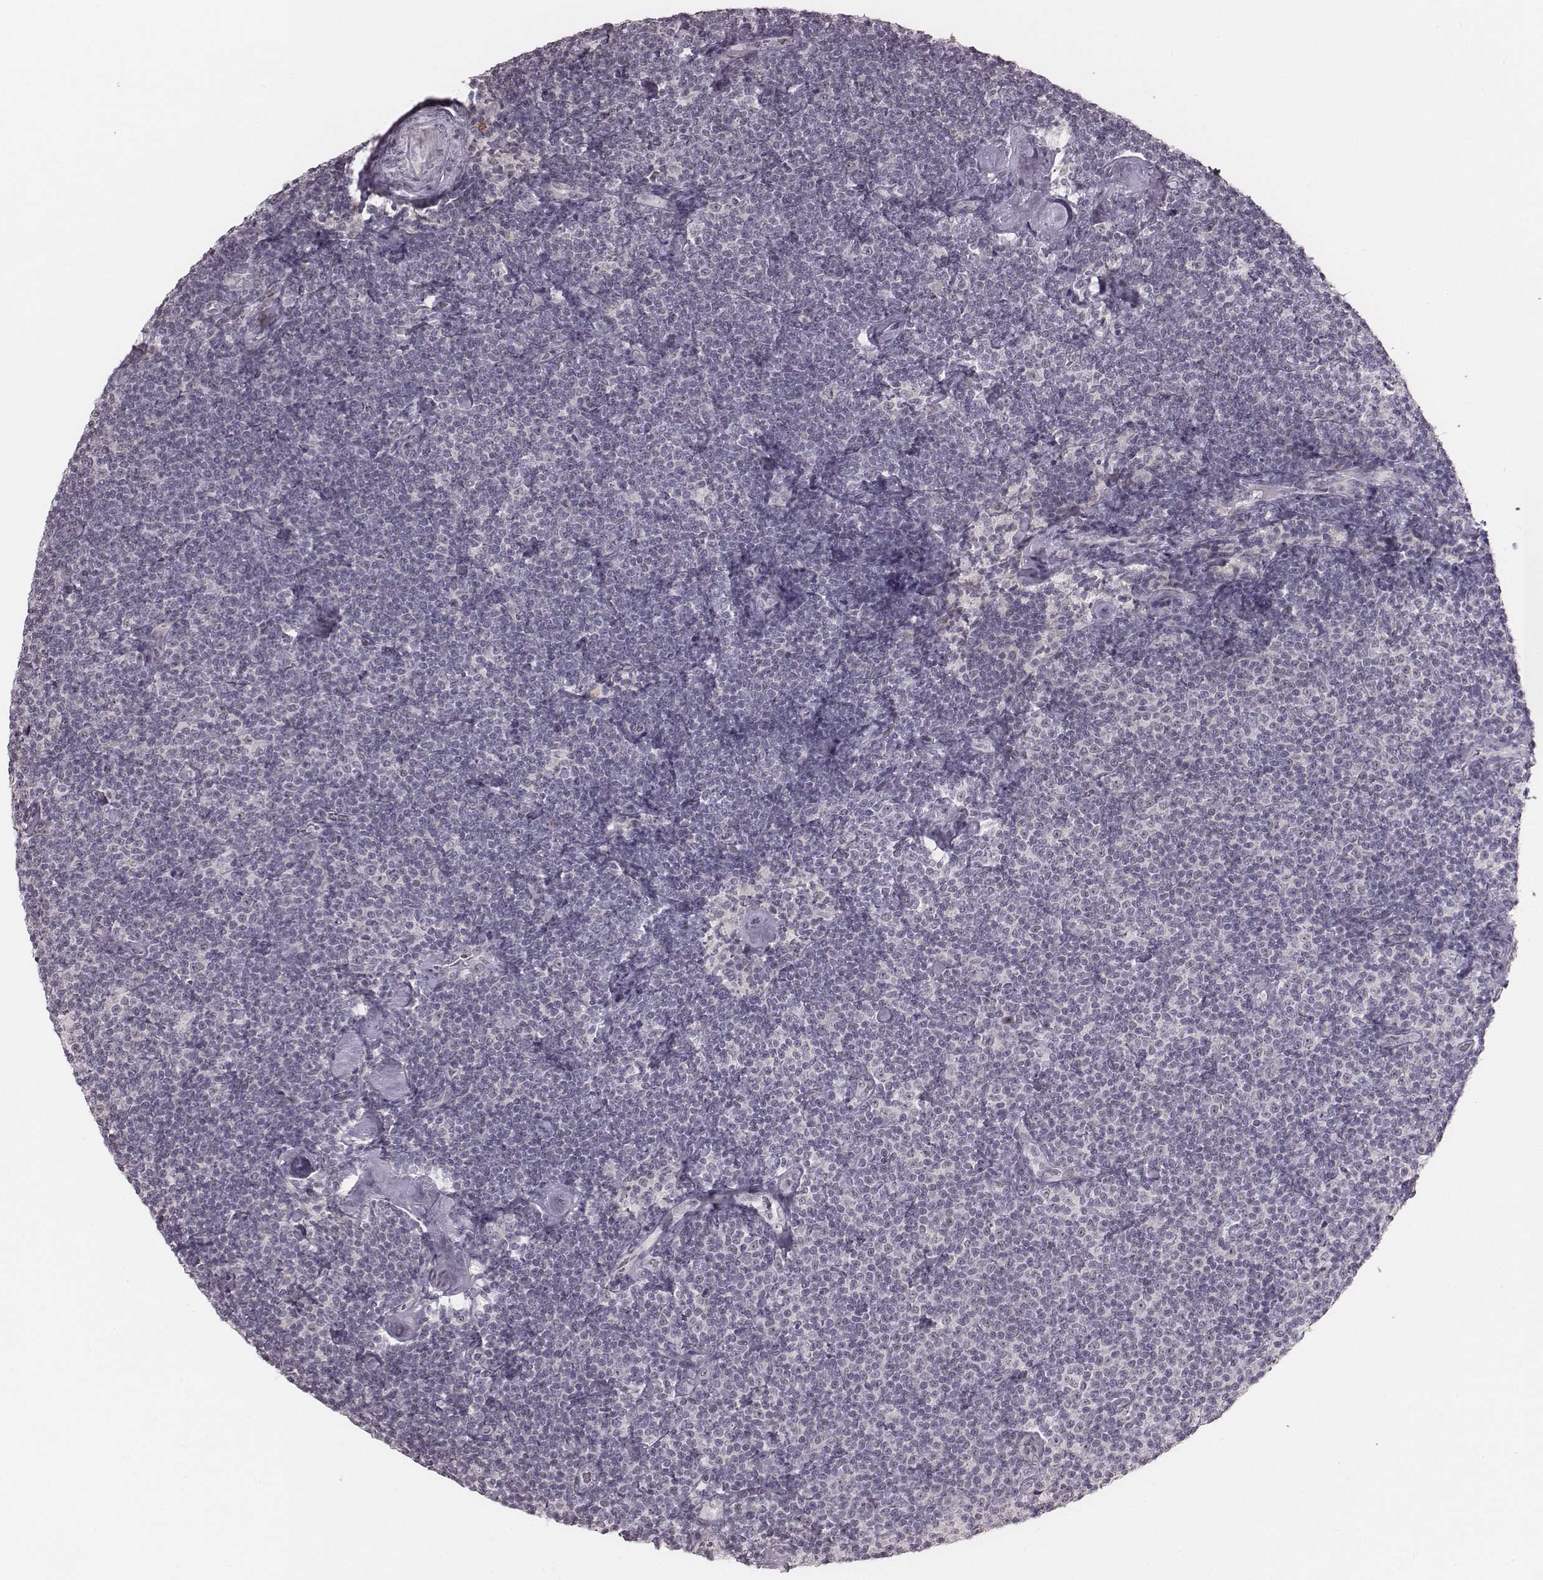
{"staining": {"intensity": "negative", "quantity": "none", "location": "none"}, "tissue": "lymphoma", "cell_type": "Tumor cells", "image_type": "cancer", "snomed": [{"axis": "morphology", "description": "Malignant lymphoma, non-Hodgkin's type, Low grade"}, {"axis": "topography", "description": "Lymph node"}], "caption": "DAB immunohistochemical staining of malignant lymphoma, non-Hodgkin's type (low-grade) shows no significant expression in tumor cells. Nuclei are stained in blue.", "gene": "RPGRIP1", "patient": {"sex": "male", "age": 81}}